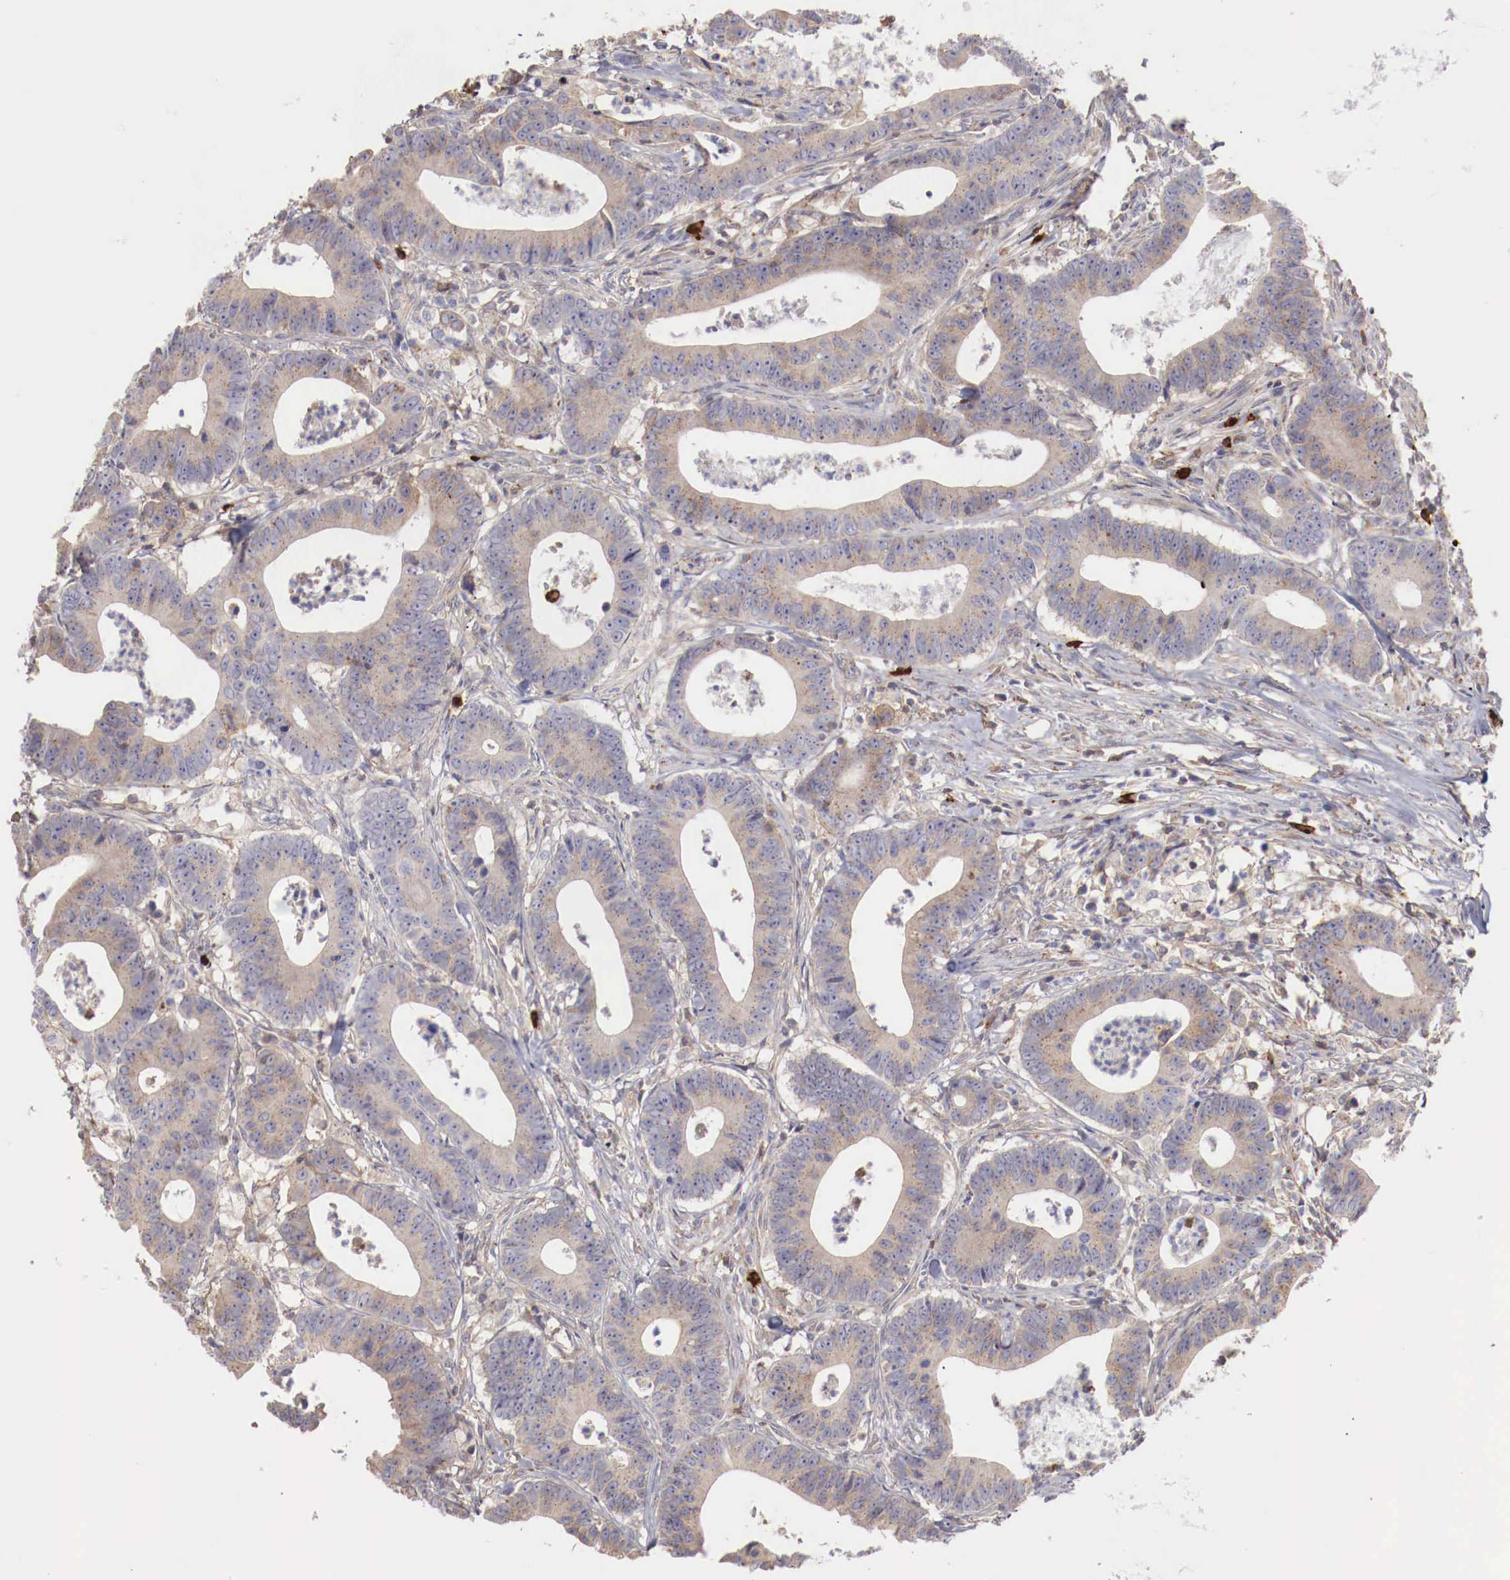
{"staining": {"intensity": "weak", "quantity": "25%-75%", "location": "cytoplasmic/membranous"}, "tissue": "colorectal cancer", "cell_type": "Tumor cells", "image_type": "cancer", "snomed": [{"axis": "morphology", "description": "Adenocarcinoma, NOS"}, {"axis": "topography", "description": "Colon"}], "caption": "IHC of adenocarcinoma (colorectal) reveals low levels of weak cytoplasmic/membranous positivity in about 25%-75% of tumor cells.", "gene": "PITPNA", "patient": {"sex": "male", "age": 55}}